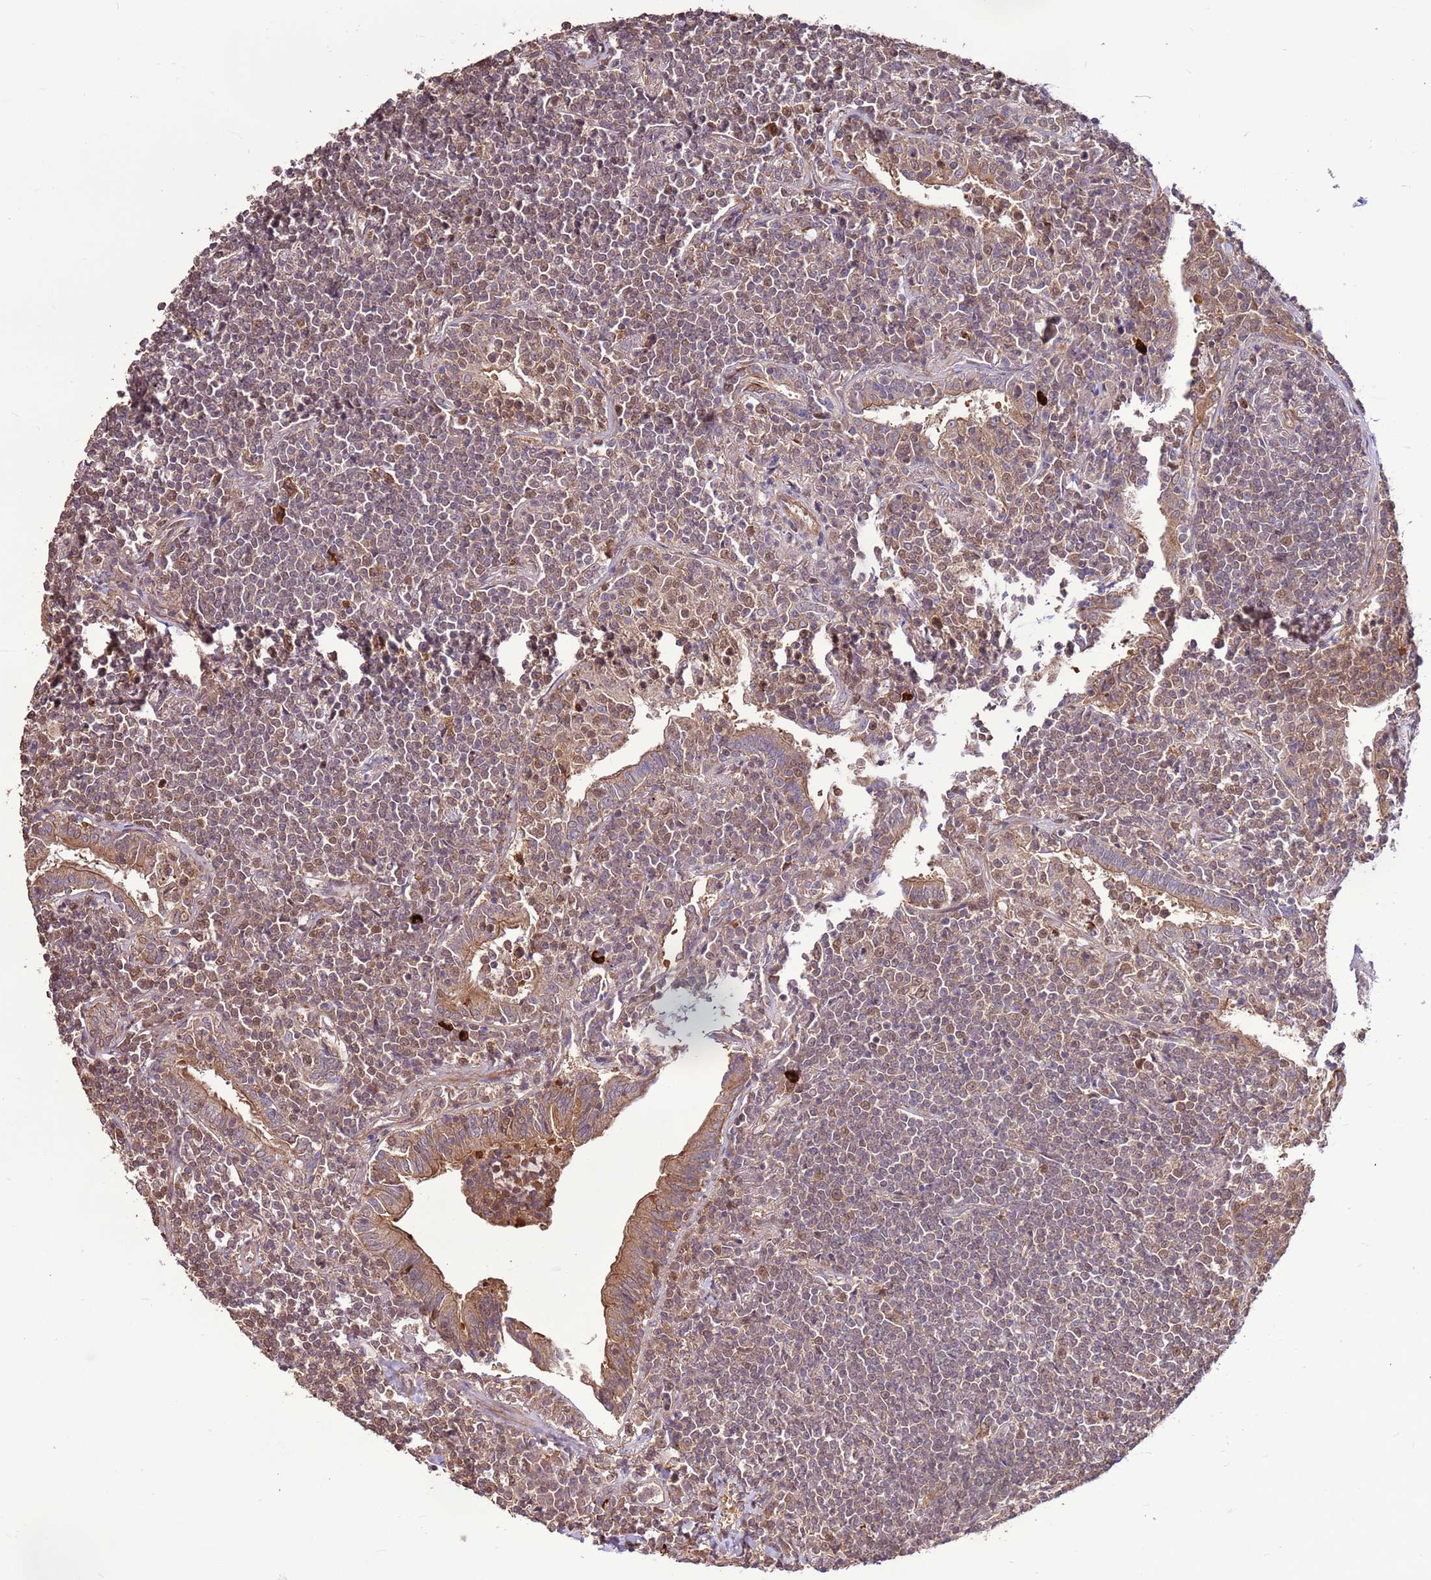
{"staining": {"intensity": "weak", "quantity": ">75%", "location": "nuclear"}, "tissue": "lymphoma", "cell_type": "Tumor cells", "image_type": "cancer", "snomed": [{"axis": "morphology", "description": "Malignant lymphoma, non-Hodgkin's type, Low grade"}, {"axis": "topography", "description": "Lung"}], "caption": "A high-resolution photomicrograph shows IHC staining of malignant lymphoma, non-Hodgkin's type (low-grade), which displays weak nuclear positivity in about >75% of tumor cells.", "gene": "CCDC112", "patient": {"sex": "female", "age": 71}}